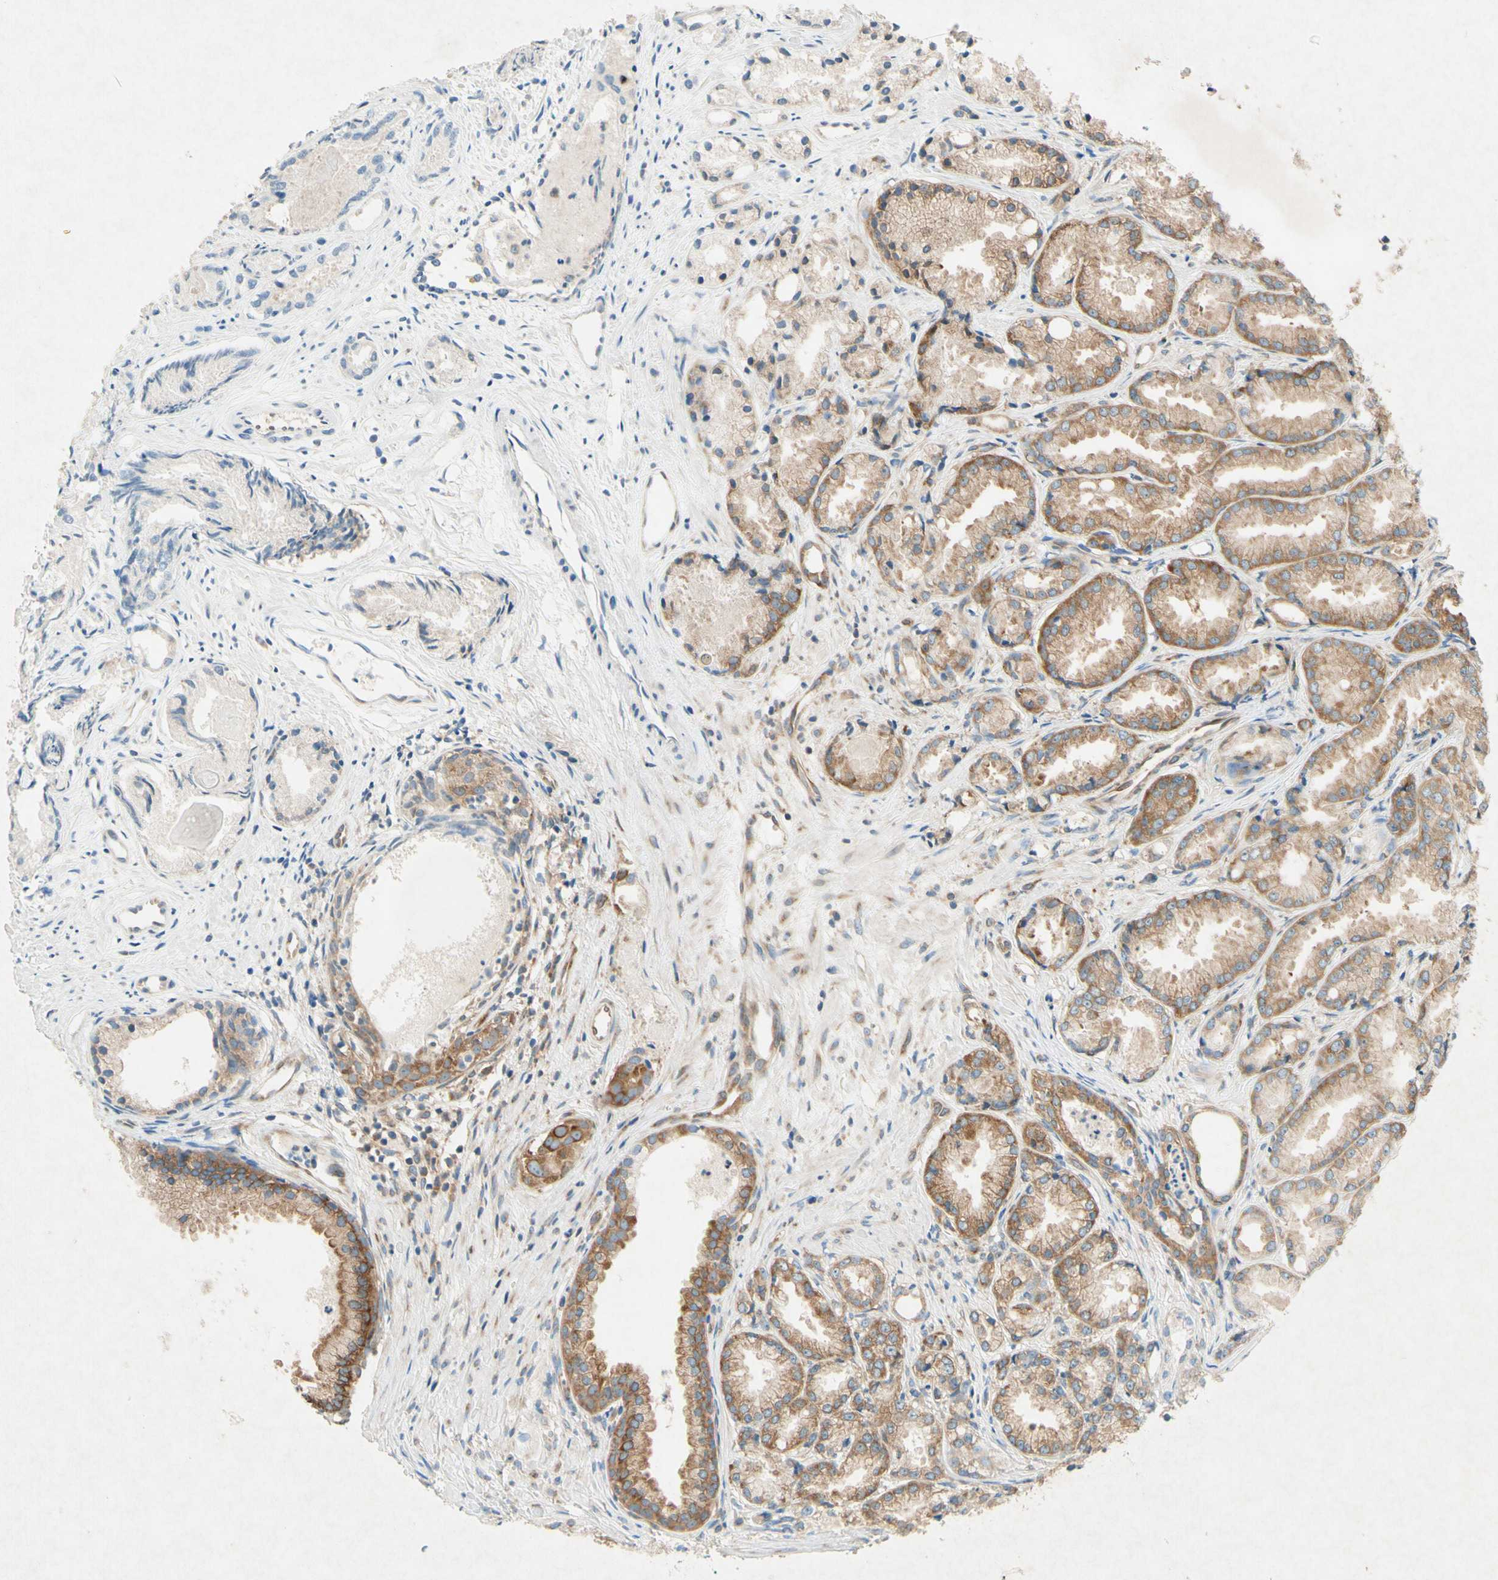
{"staining": {"intensity": "moderate", "quantity": "25%-75%", "location": "cytoplasmic/membranous"}, "tissue": "prostate cancer", "cell_type": "Tumor cells", "image_type": "cancer", "snomed": [{"axis": "morphology", "description": "Adenocarcinoma, Low grade"}, {"axis": "topography", "description": "Prostate"}], "caption": "Moderate cytoplasmic/membranous protein expression is seen in approximately 25%-75% of tumor cells in low-grade adenocarcinoma (prostate).", "gene": "PABPC1", "patient": {"sex": "male", "age": 72}}